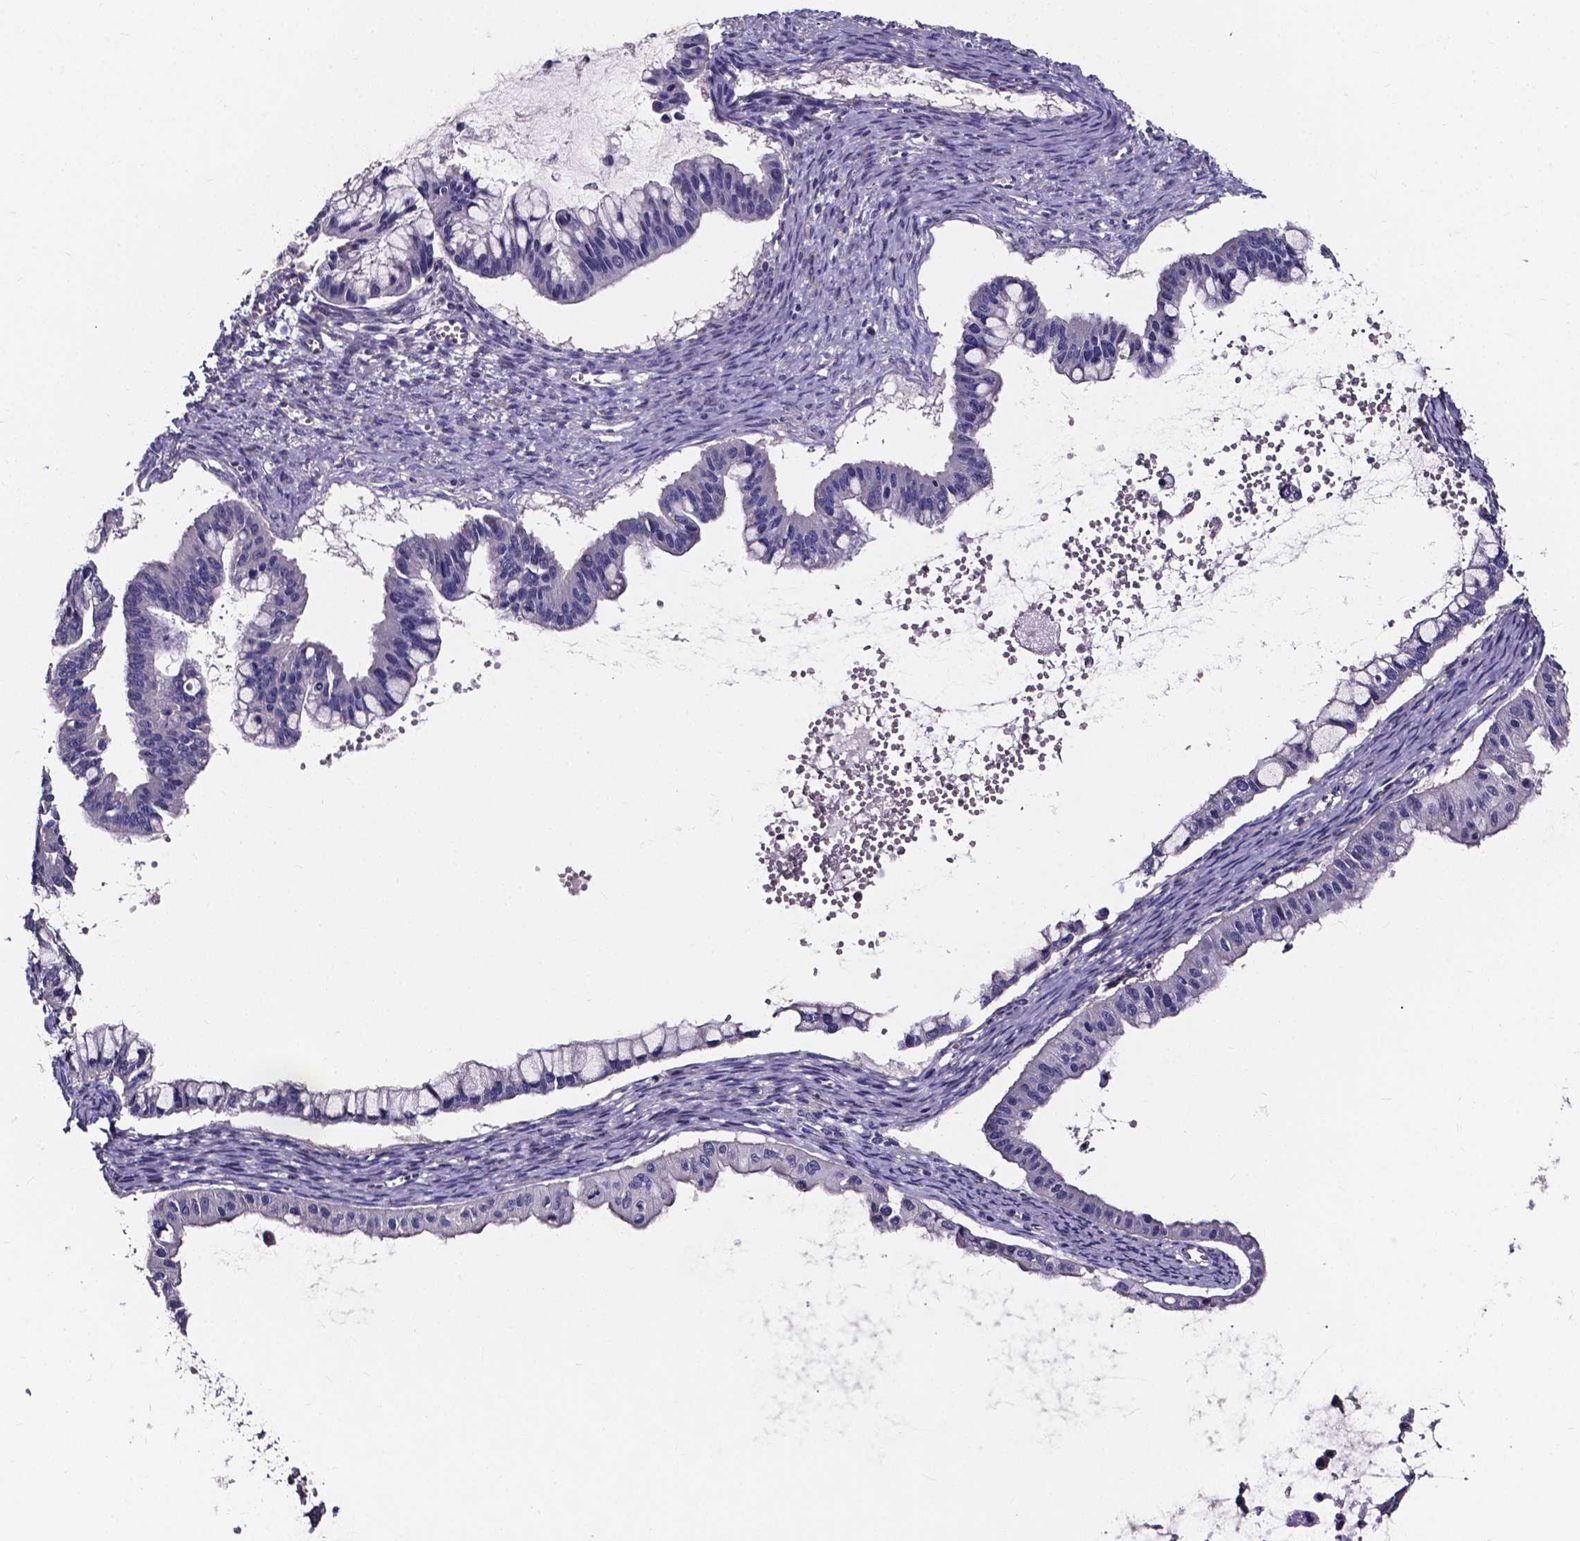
{"staining": {"intensity": "negative", "quantity": "none", "location": "none"}, "tissue": "ovarian cancer", "cell_type": "Tumor cells", "image_type": "cancer", "snomed": [{"axis": "morphology", "description": "Cystadenocarcinoma, mucinous, NOS"}, {"axis": "topography", "description": "Ovary"}], "caption": "The immunohistochemistry histopathology image has no significant positivity in tumor cells of ovarian mucinous cystadenocarcinoma tissue. The staining is performed using DAB (3,3'-diaminobenzidine) brown chromogen with nuclei counter-stained in using hematoxylin.", "gene": "SPOCD1", "patient": {"sex": "female", "age": 72}}